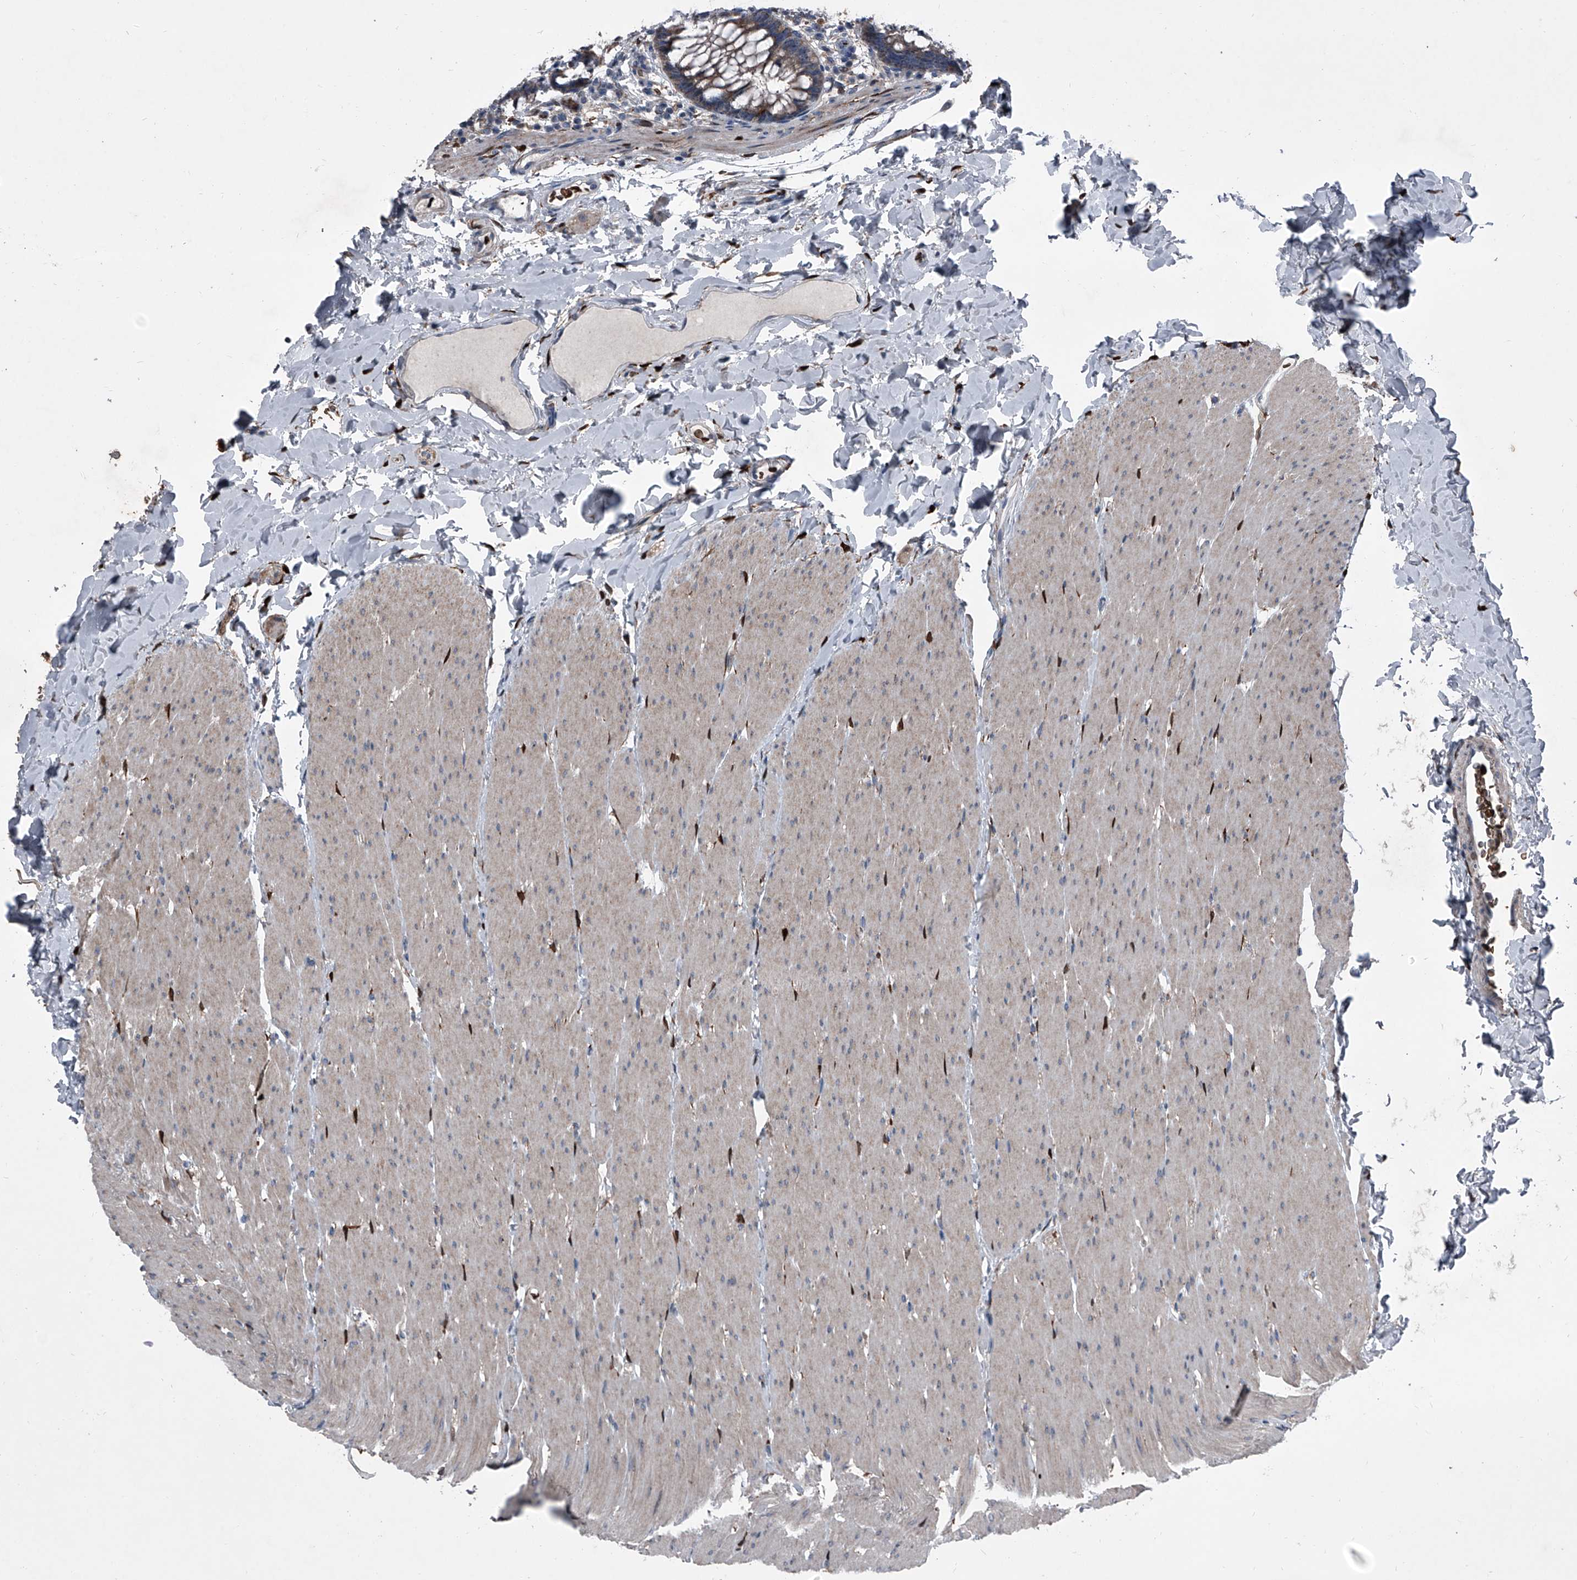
{"staining": {"intensity": "negative", "quantity": "none", "location": "none"}, "tissue": "colon", "cell_type": "Endothelial cells", "image_type": "normal", "snomed": [{"axis": "morphology", "description": "Normal tissue, NOS"}, {"axis": "topography", "description": "Colon"}], "caption": "A high-resolution histopathology image shows immunohistochemistry staining of normal colon, which shows no significant positivity in endothelial cells.", "gene": "CEP85L", "patient": {"sex": "female", "age": 62}}